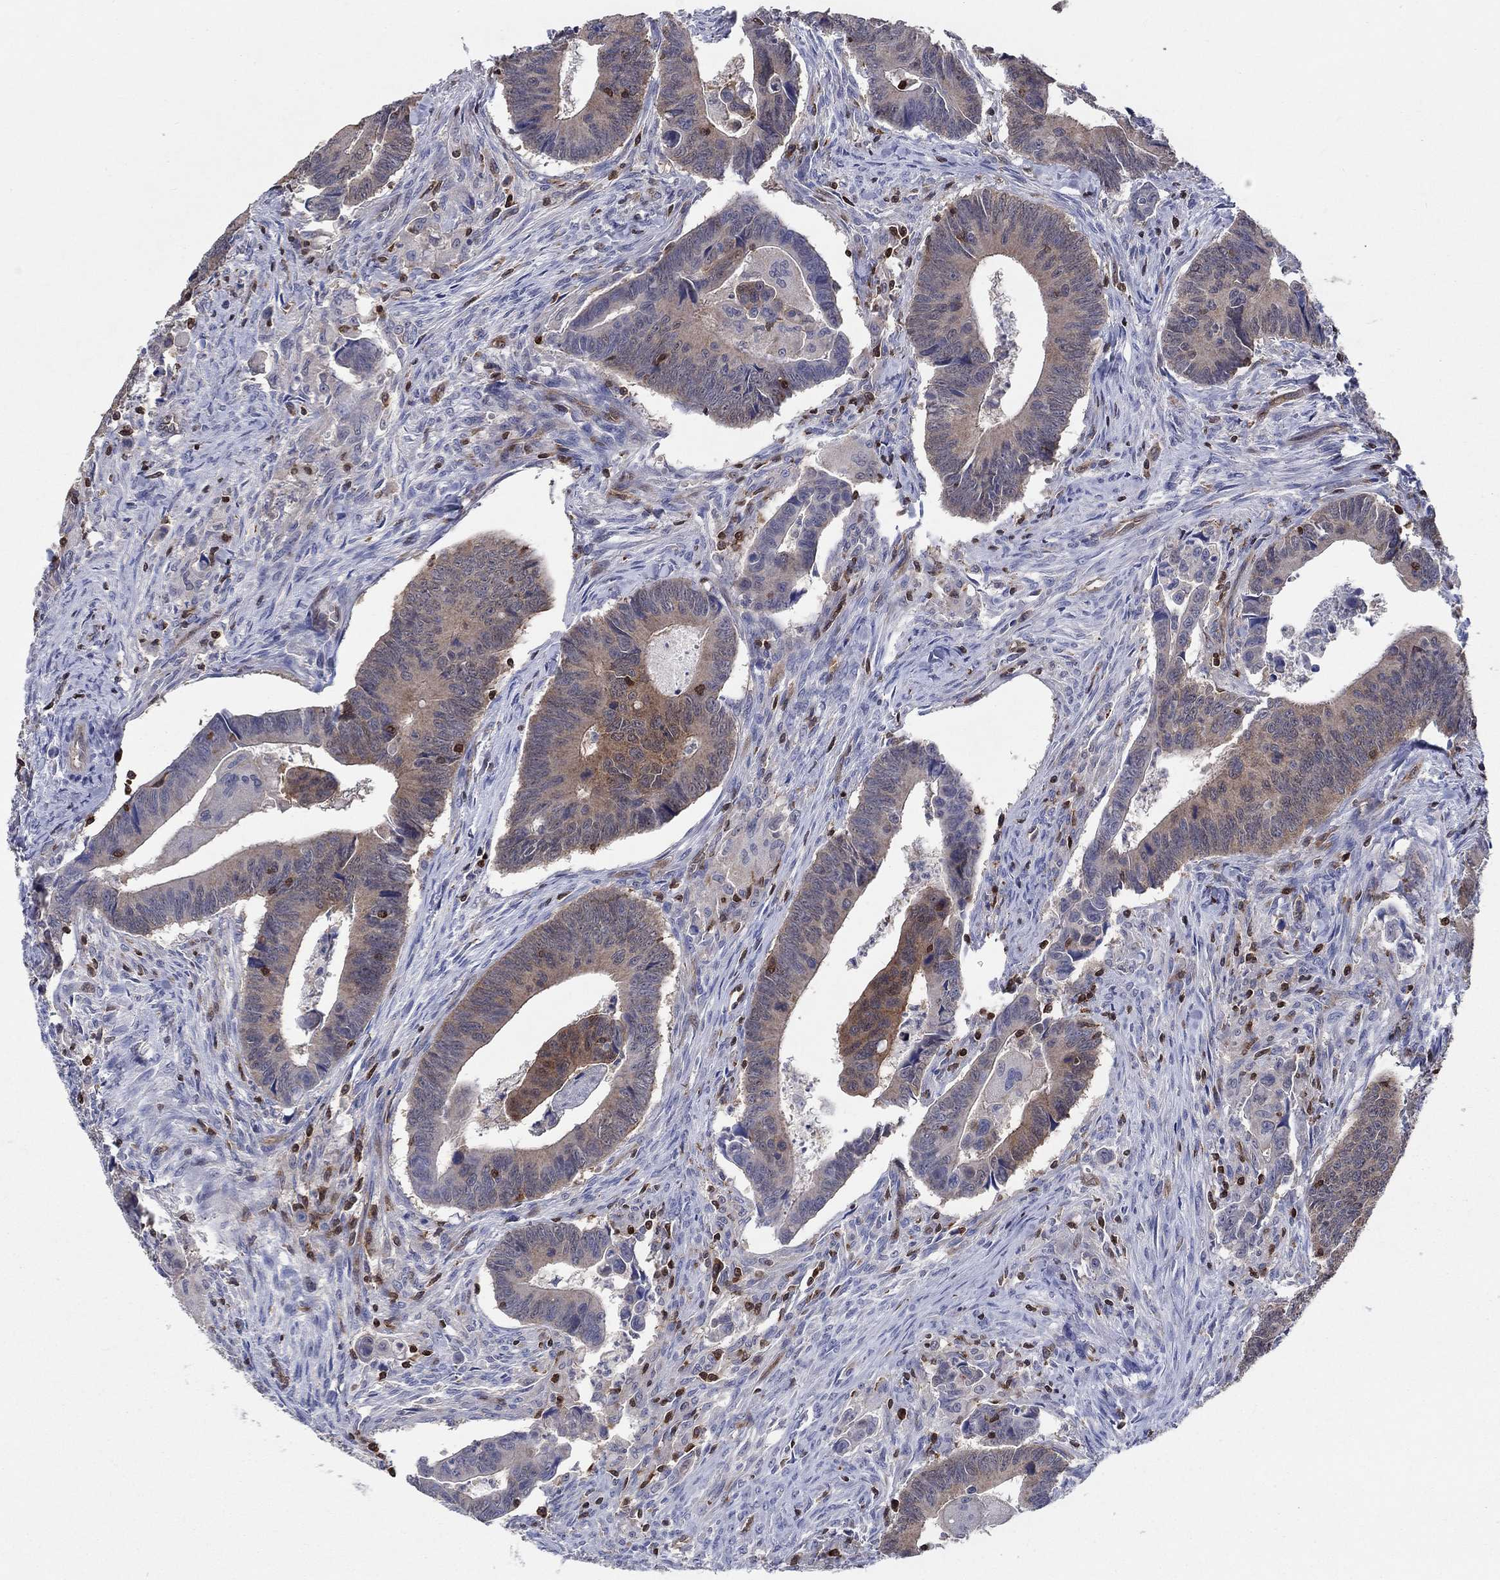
{"staining": {"intensity": "moderate", "quantity": "<25%", "location": "cytoplasmic/membranous"}, "tissue": "colorectal cancer", "cell_type": "Tumor cells", "image_type": "cancer", "snomed": [{"axis": "morphology", "description": "Adenocarcinoma, NOS"}, {"axis": "topography", "description": "Rectum"}], "caption": "DAB immunohistochemical staining of human colorectal adenocarcinoma reveals moderate cytoplasmic/membranous protein staining in about <25% of tumor cells.", "gene": "AGFG2", "patient": {"sex": "male", "age": 67}}